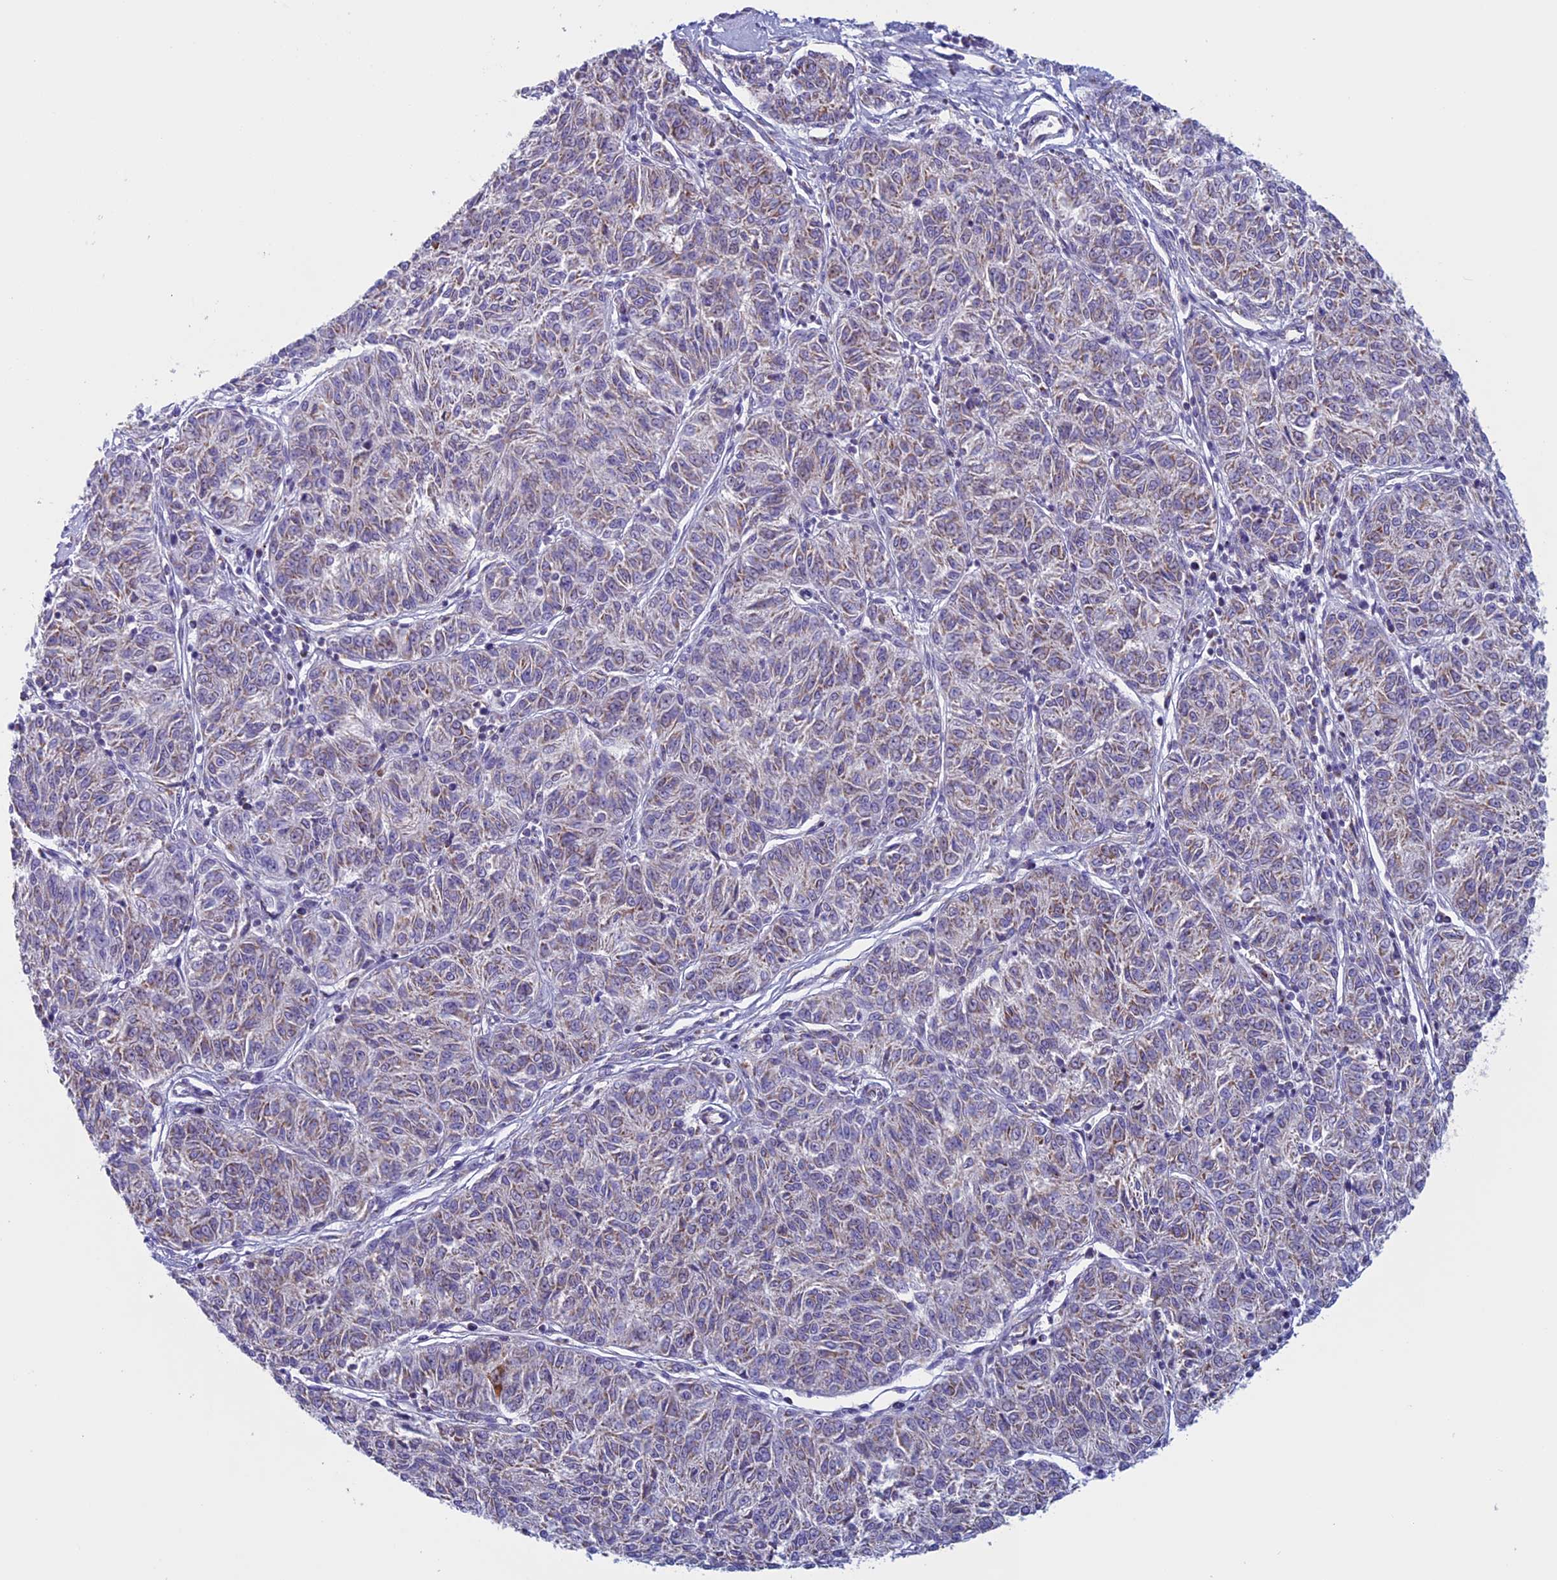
{"staining": {"intensity": "weak", "quantity": "25%-75%", "location": "cytoplasmic/membranous"}, "tissue": "melanoma", "cell_type": "Tumor cells", "image_type": "cancer", "snomed": [{"axis": "morphology", "description": "Malignant melanoma, NOS"}, {"axis": "topography", "description": "Skin"}], "caption": "DAB immunohistochemical staining of melanoma shows weak cytoplasmic/membranous protein positivity in about 25%-75% of tumor cells. The staining was performed using DAB, with brown indicating positive protein expression. Nuclei are stained blue with hematoxylin.", "gene": "NDUFB9", "patient": {"sex": "female", "age": 72}}